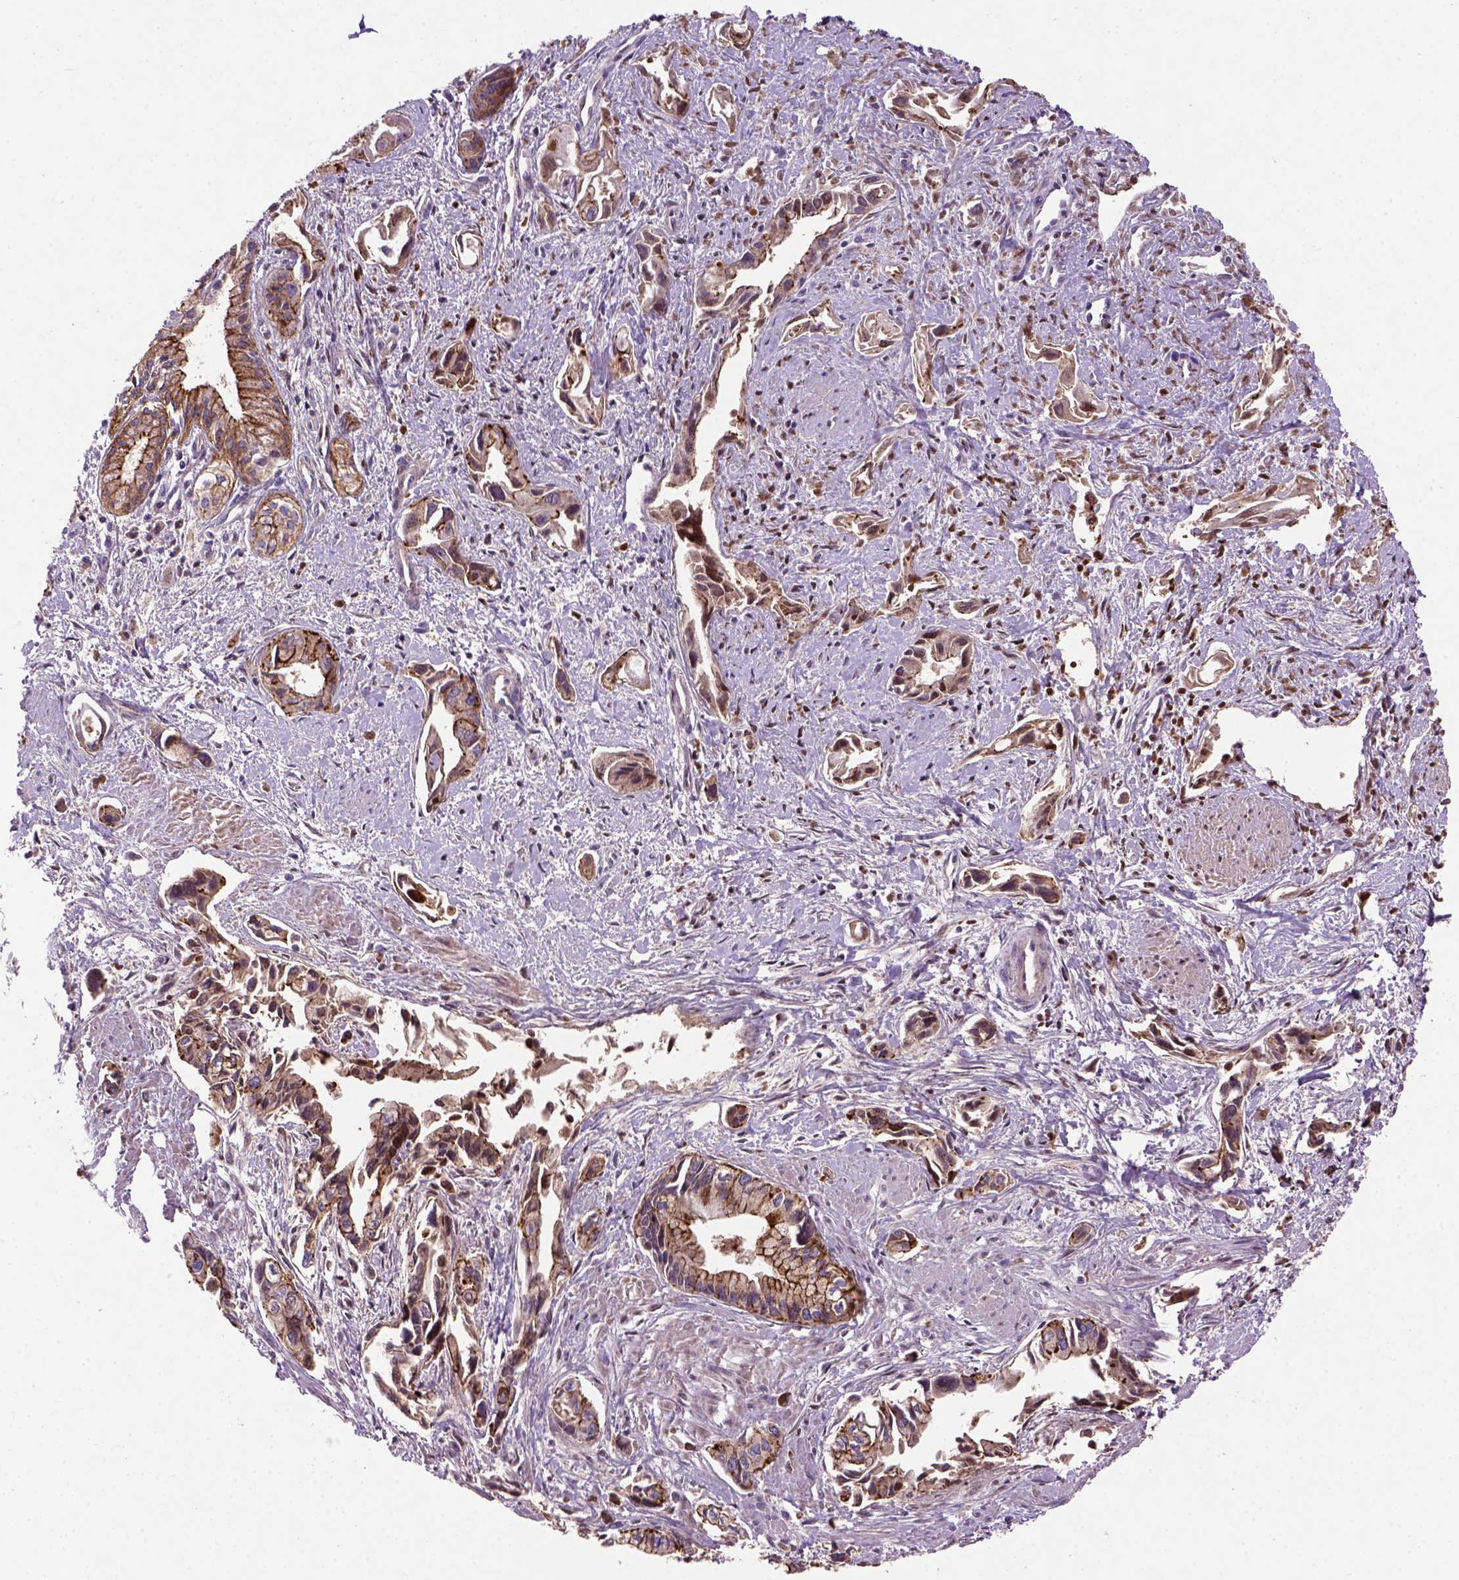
{"staining": {"intensity": "strong", "quantity": ">75%", "location": "cytoplasmic/membranous"}, "tissue": "pancreatic cancer", "cell_type": "Tumor cells", "image_type": "cancer", "snomed": [{"axis": "morphology", "description": "Adenocarcinoma, NOS"}, {"axis": "topography", "description": "Pancreas"}], "caption": "IHC micrograph of neoplastic tissue: human pancreatic cancer stained using immunohistochemistry shows high levels of strong protein expression localized specifically in the cytoplasmic/membranous of tumor cells, appearing as a cytoplasmic/membranous brown color.", "gene": "CDH1", "patient": {"sex": "female", "age": 61}}